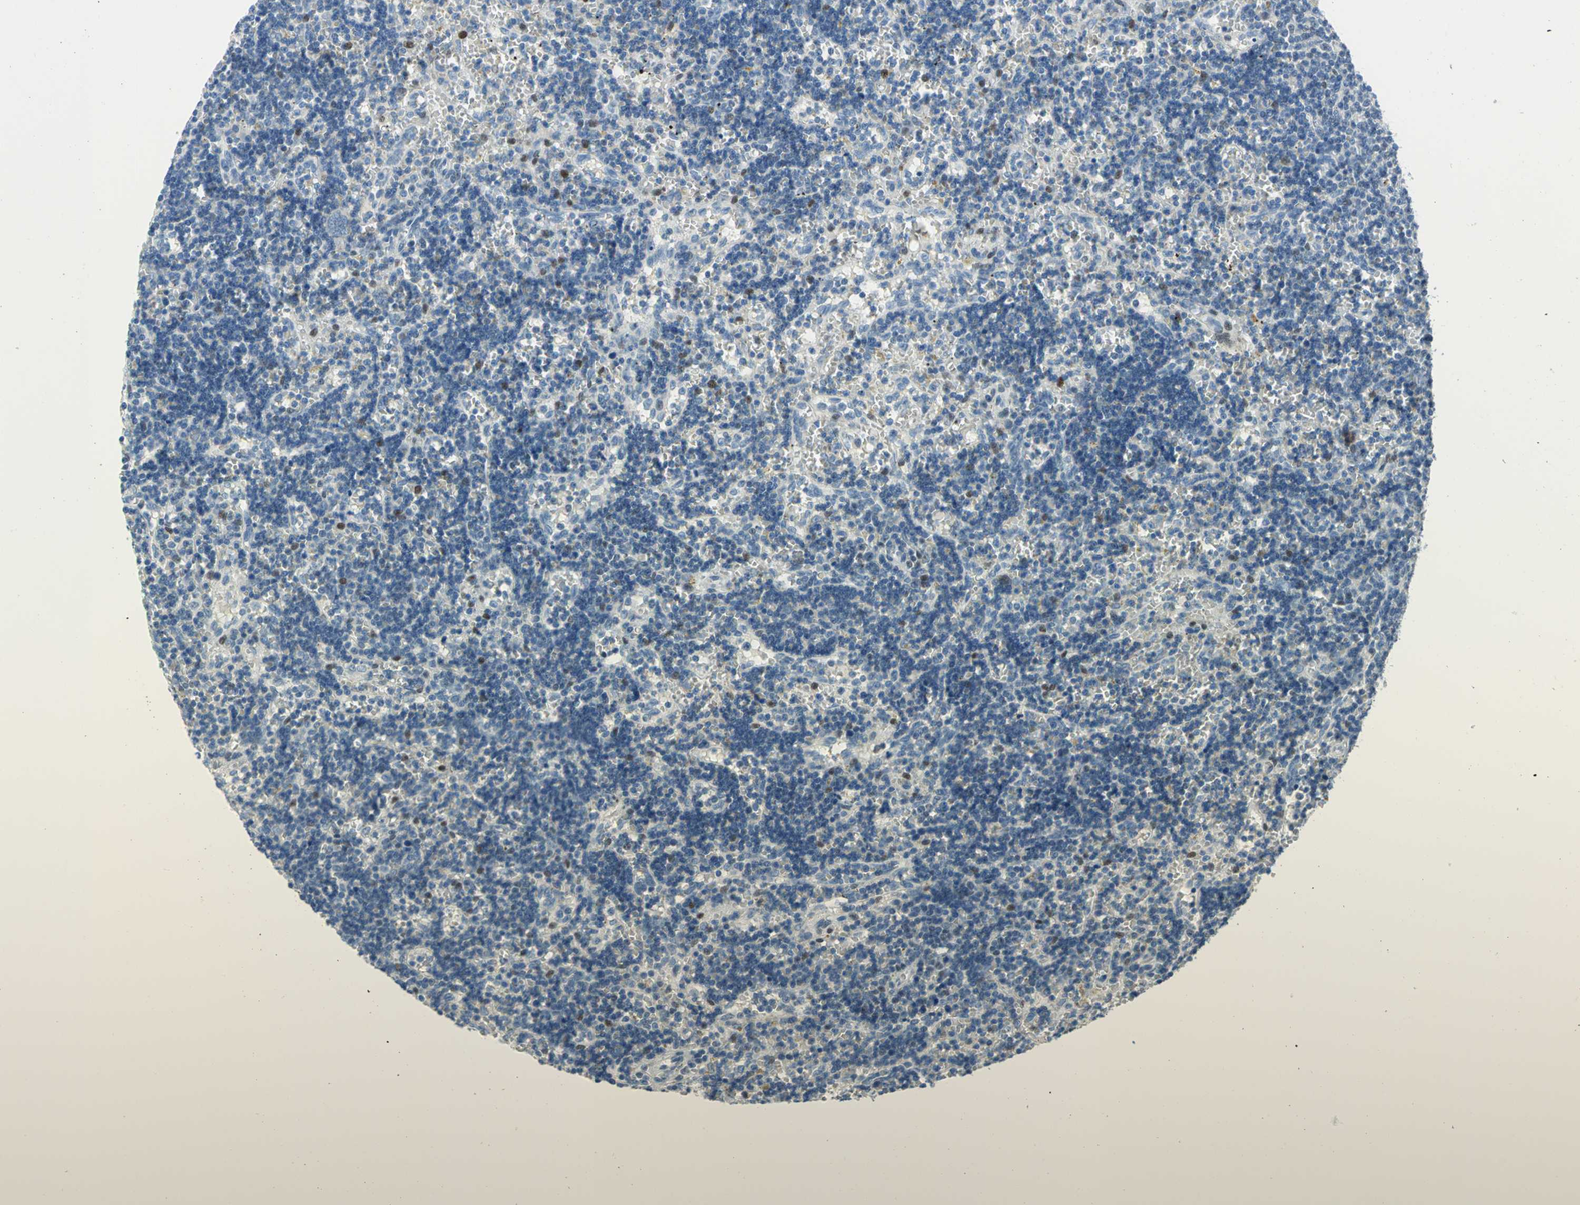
{"staining": {"intensity": "weak", "quantity": "<25%", "location": "nuclear"}, "tissue": "lymphoma", "cell_type": "Tumor cells", "image_type": "cancer", "snomed": [{"axis": "morphology", "description": "Malignant lymphoma, non-Hodgkin's type, Low grade"}, {"axis": "topography", "description": "Spleen"}], "caption": "Immunohistochemistry (IHC) of human lymphoma reveals no positivity in tumor cells.", "gene": "NAB2", "patient": {"sex": "male", "age": 60}}